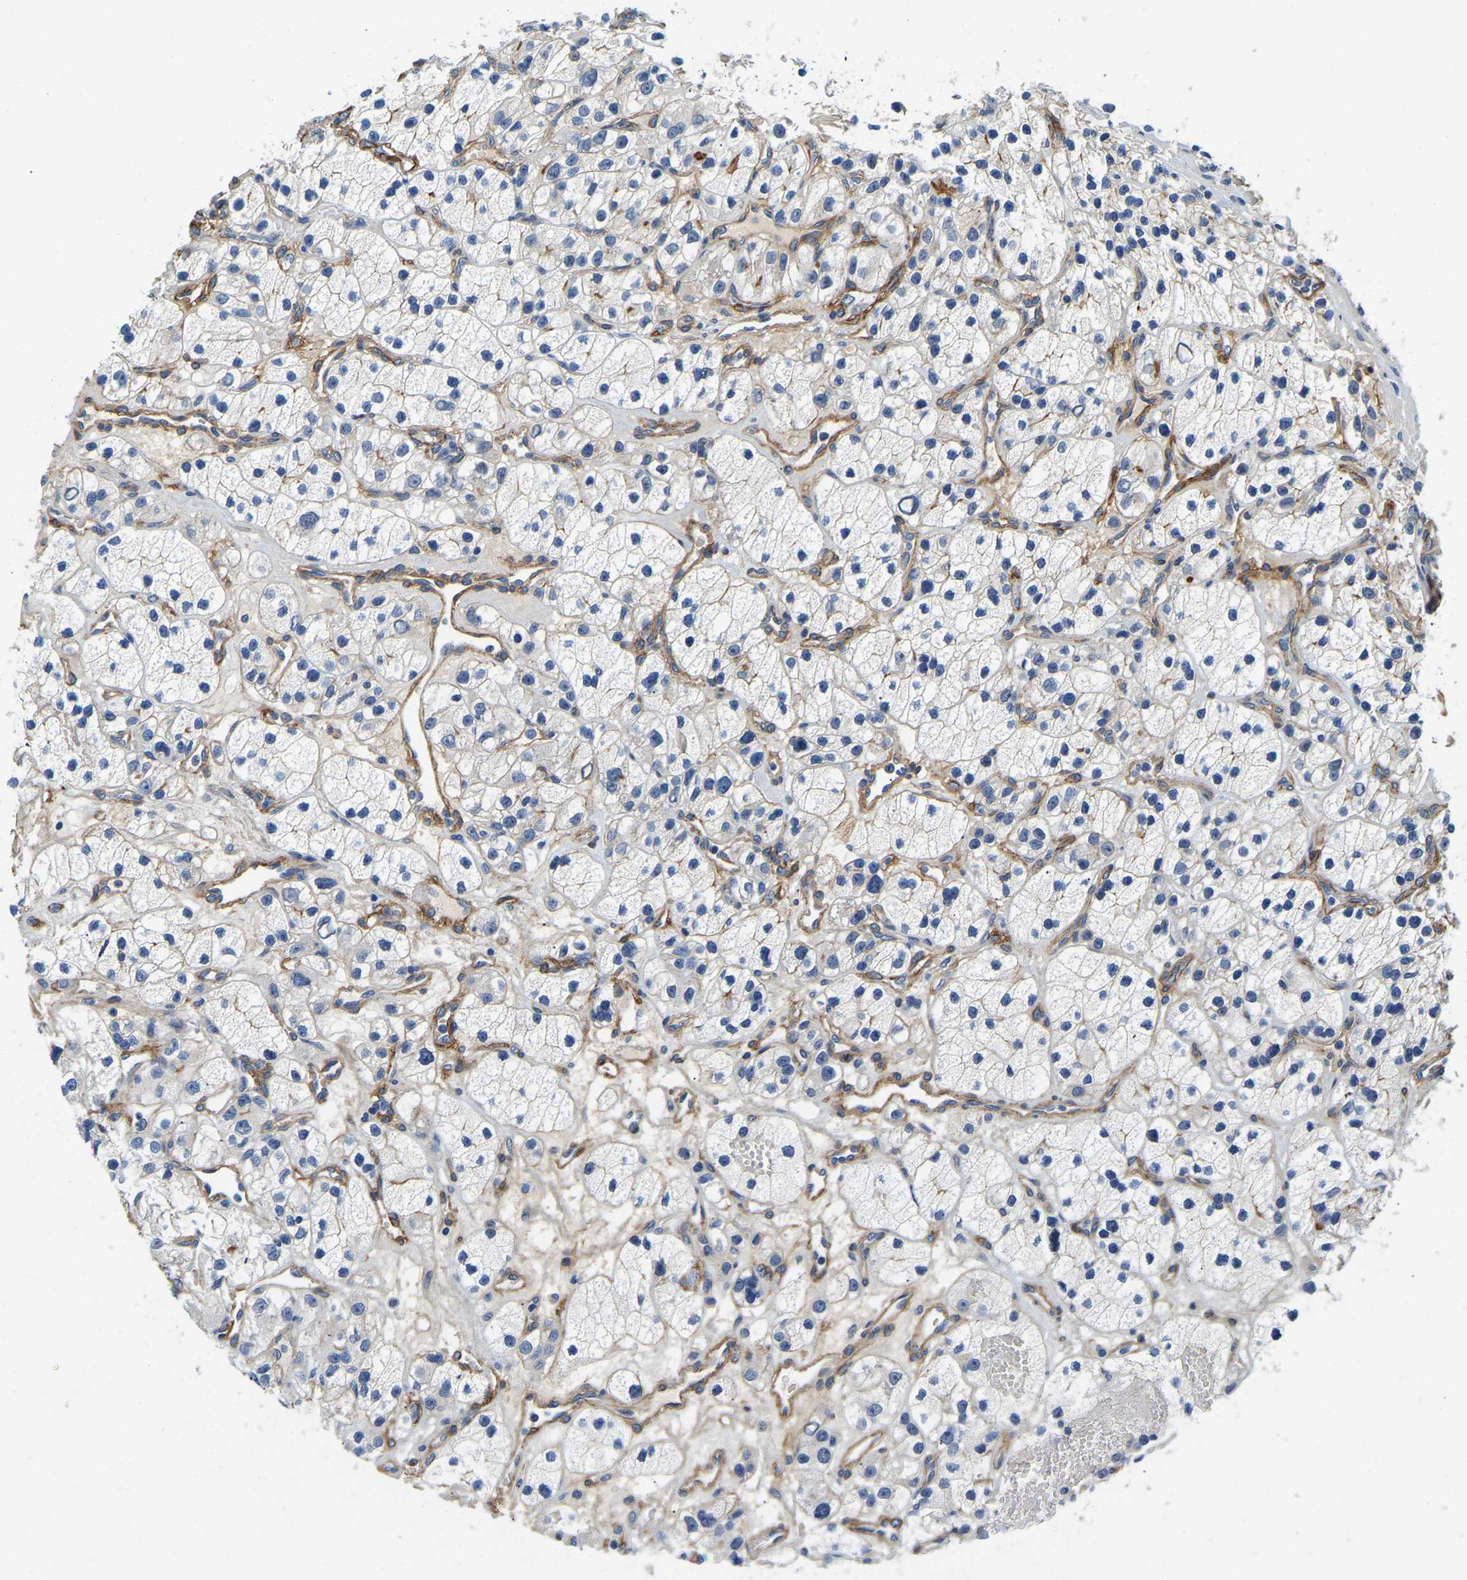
{"staining": {"intensity": "negative", "quantity": "none", "location": "none"}, "tissue": "renal cancer", "cell_type": "Tumor cells", "image_type": "cancer", "snomed": [{"axis": "morphology", "description": "Adenocarcinoma, NOS"}, {"axis": "topography", "description": "Kidney"}], "caption": "This is an immunohistochemistry histopathology image of human adenocarcinoma (renal). There is no expression in tumor cells.", "gene": "LIAS", "patient": {"sex": "female", "age": 57}}